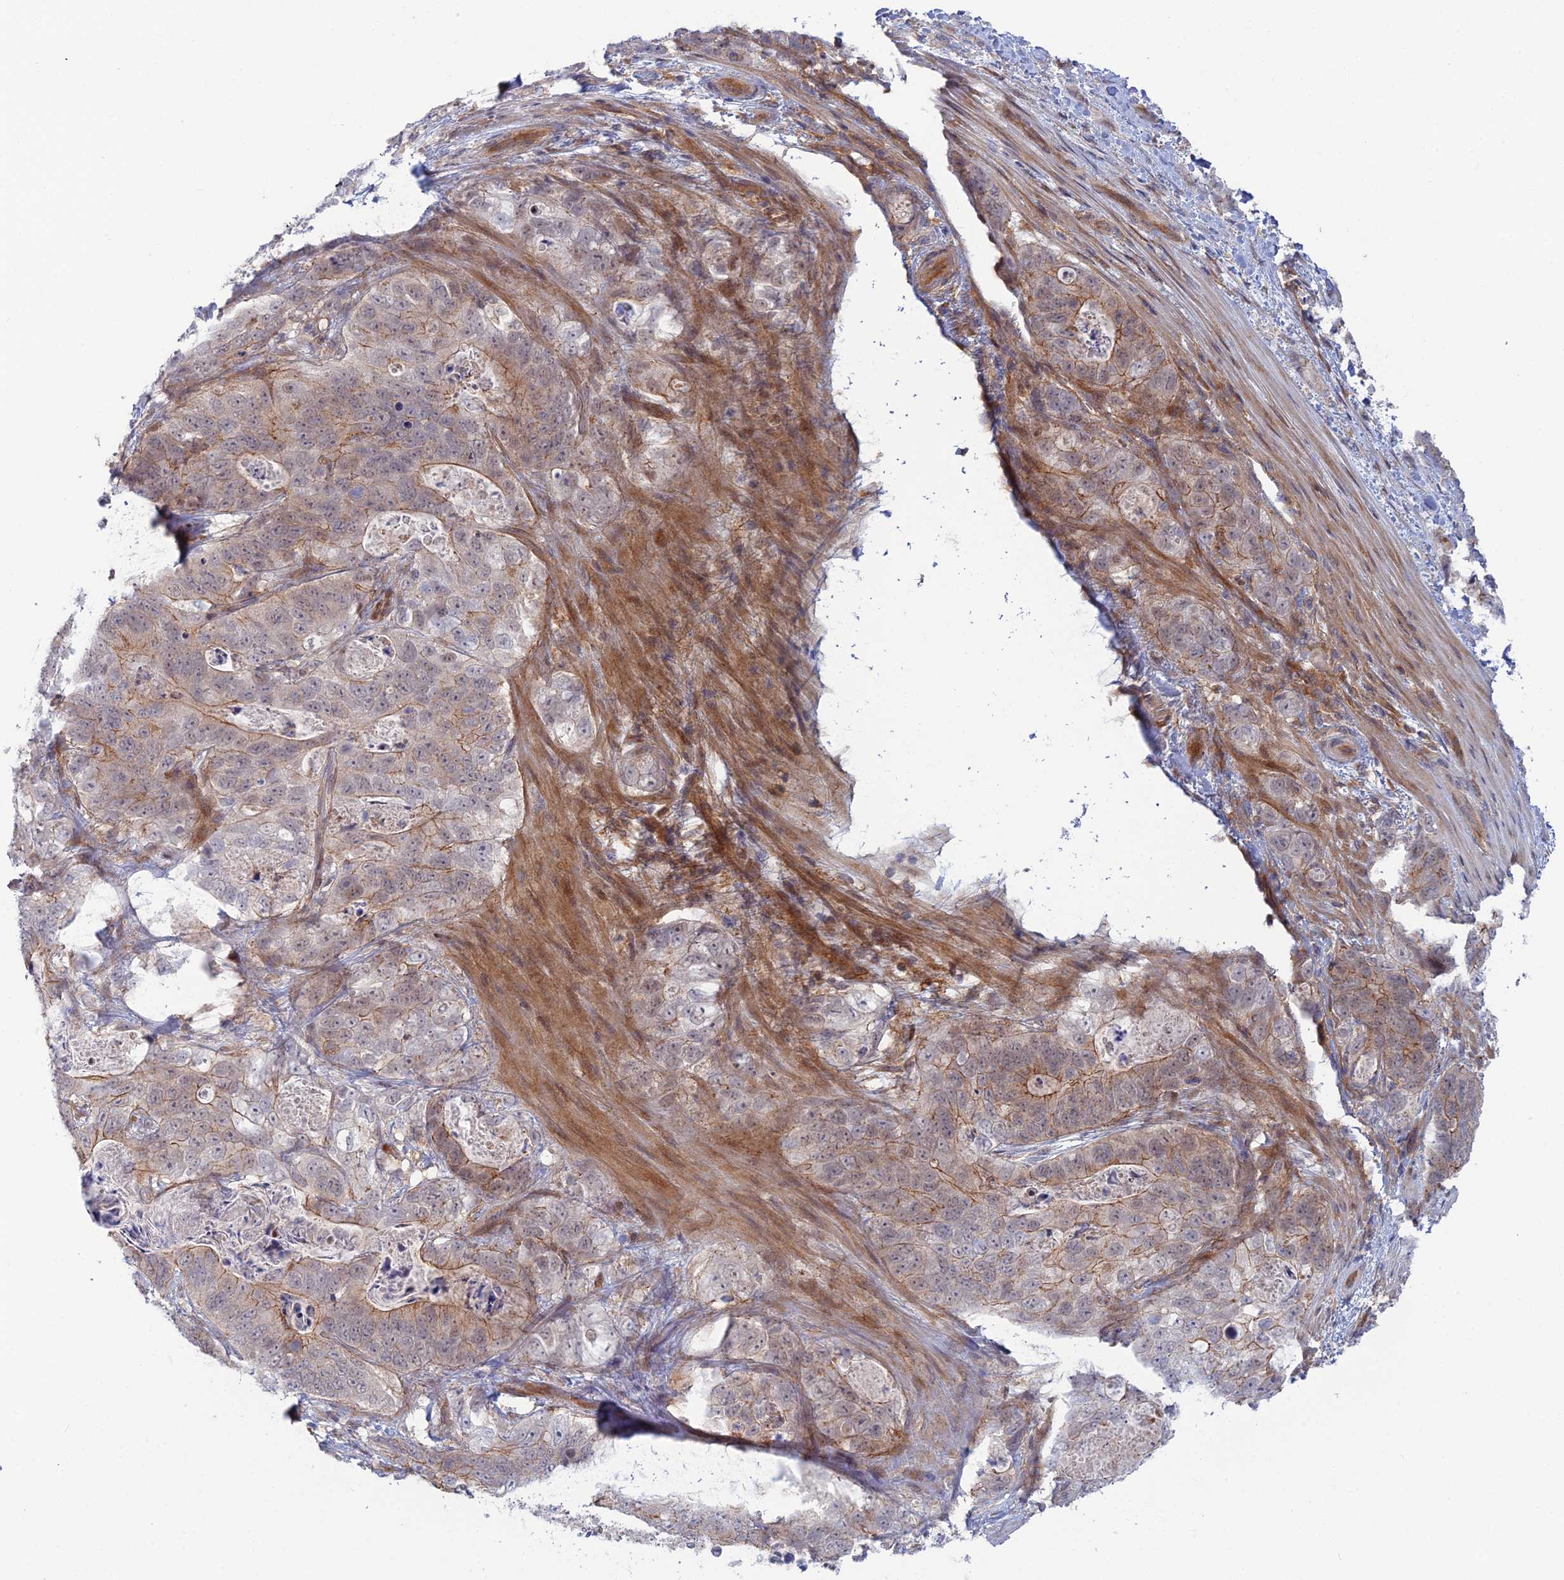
{"staining": {"intensity": "moderate", "quantity": "<25%", "location": "cytoplasmic/membranous"}, "tissue": "stomach cancer", "cell_type": "Tumor cells", "image_type": "cancer", "snomed": [{"axis": "morphology", "description": "Normal tissue, NOS"}, {"axis": "morphology", "description": "Adenocarcinoma, NOS"}, {"axis": "topography", "description": "Stomach"}], "caption": "Immunohistochemistry (IHC) of human stomach cancer (adenocarcinoma) reveals low levels of moderate cytoplasmic/membranous positivity in about <25% of tumor cells. The staining was performed using DAB (3,3'-diaminobenzidine), with brown indicating positive protein expression. Nuclei are stained blue with hematoxylin.", "gene": "ABHD1", "patient": {"sex": "female", "age": 89}}